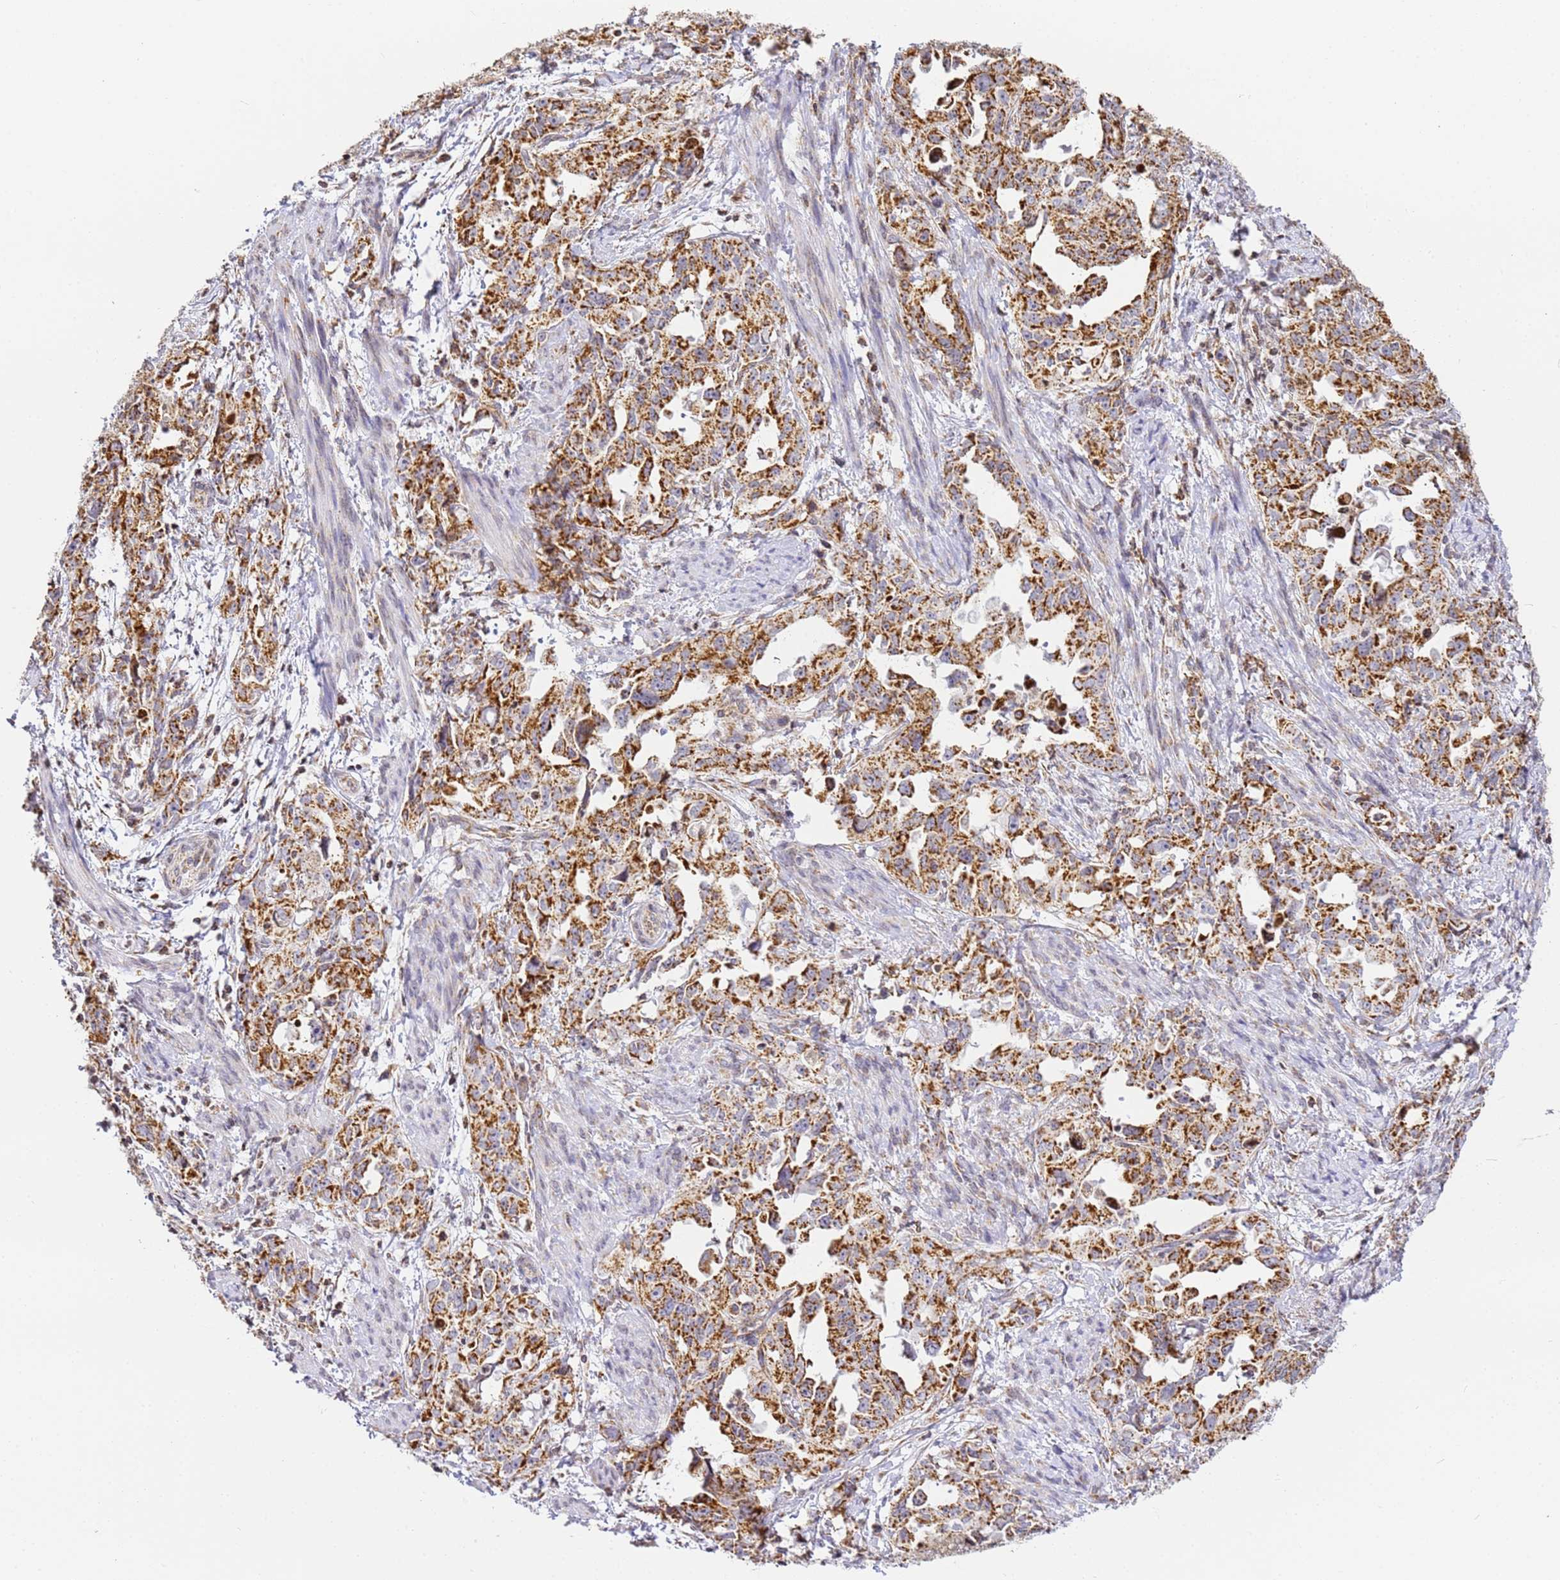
{"staining": {"intensity": "moderate", "quantity": ">75%", "location": "cytoplasmic/membranous"}, "tissue": "endometrial cancer", "cell_type": "Tumor cells", "image_type": "cancer", "snomed": [{"axis": "morphology", "description": "Adenocarcinoma, NOS"}, {"axis": "topography", "description": "Endometrium"}], "caption": "A brown stain labels moderate cytoplasmic/membranous expression of a protein in human endometrial adenocarcinoma tumor cells. The staining was performed using DAB to visualize the protein expression in brown, while the nuclei were stained in blue with hematoxylin (Magnification: 20x).", "gene": "HSPE1", "patient": {"sex": "female", "age": 65}}